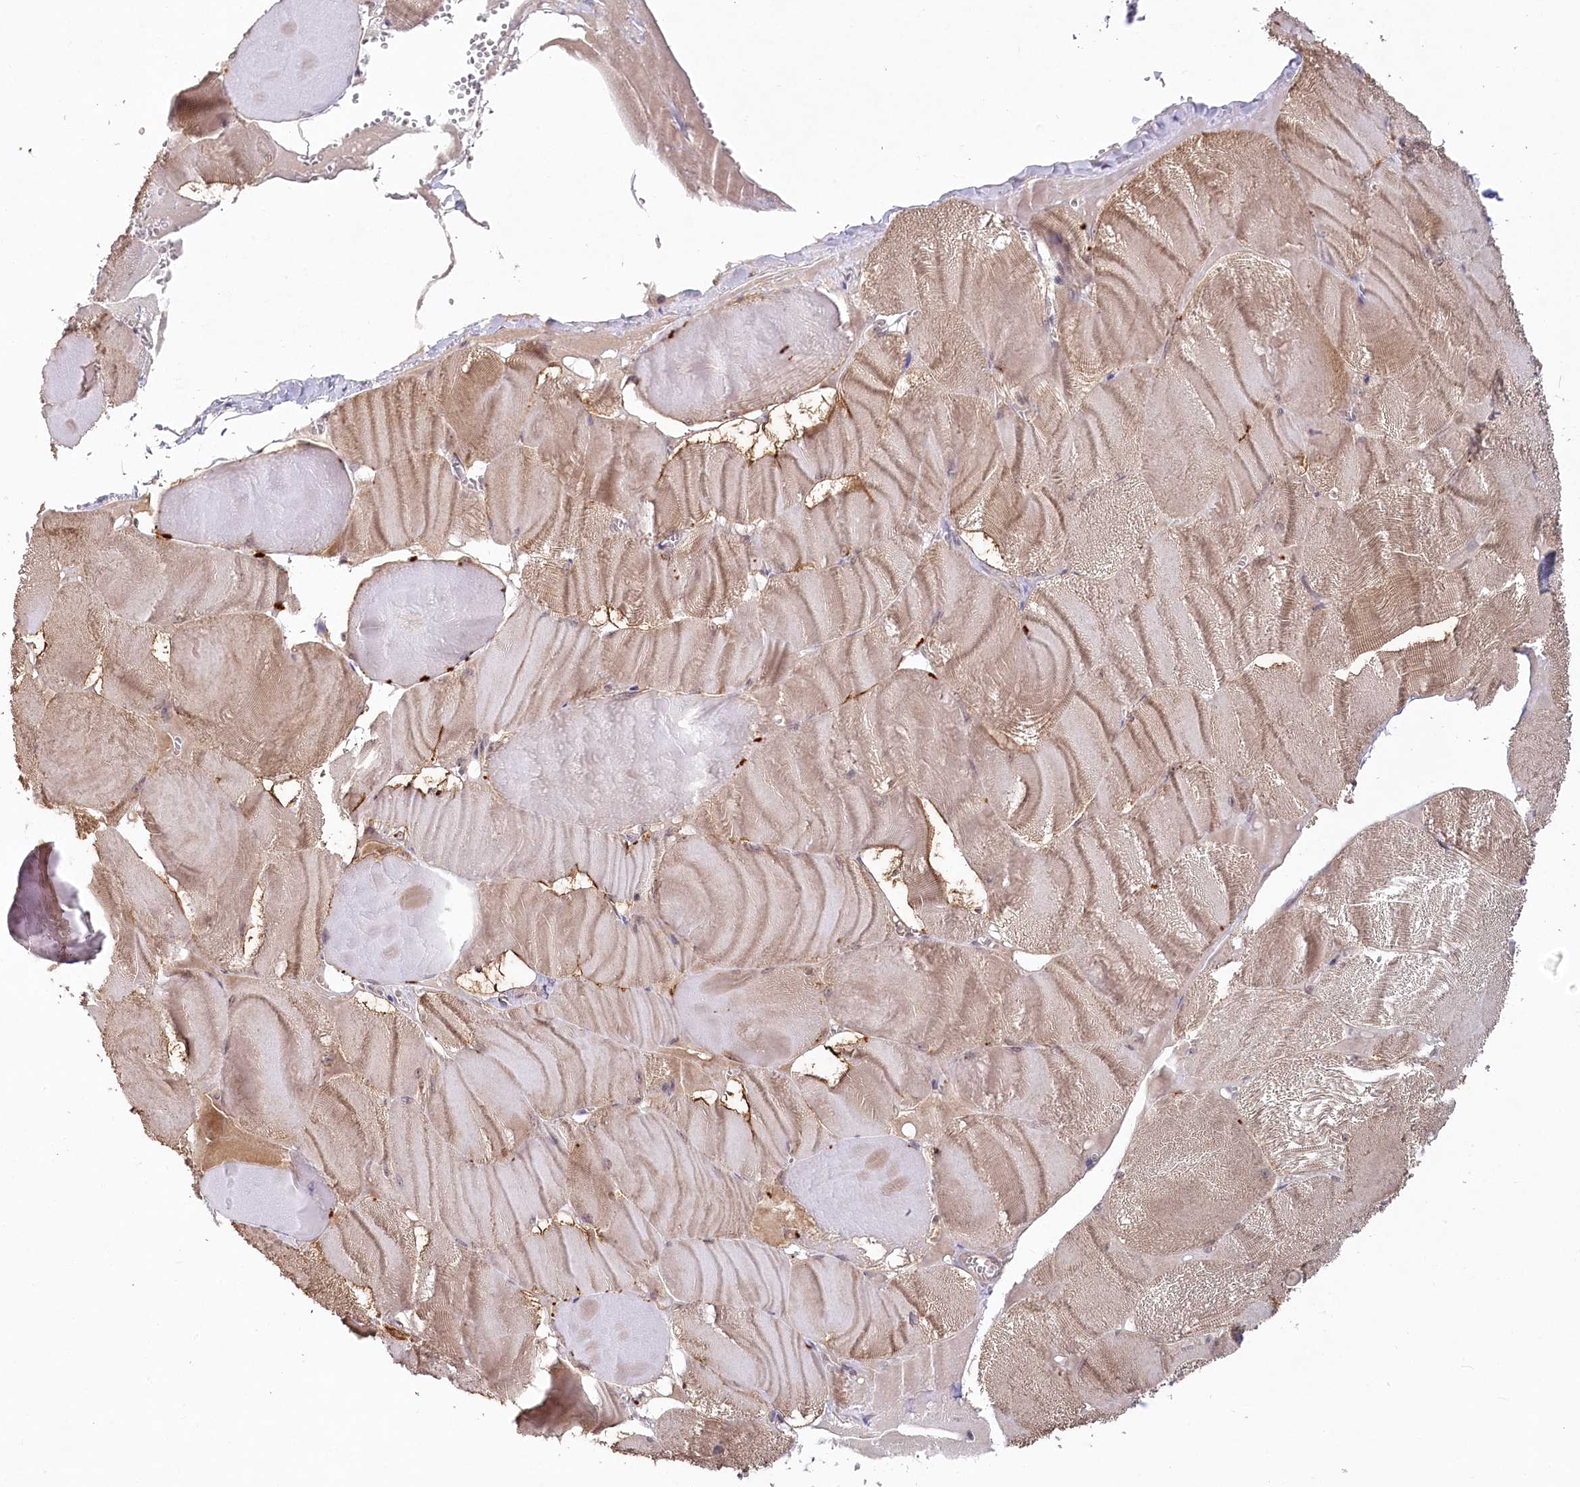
{"staining": {"intensity": "weak", "quantity": "<25%", "location": "cytoplasmic/membranous"}, "tissue": "skeletal muscle", "cell_type": "Myocytes", "image_type": "normal", "snomed": [{"axis": "morphology", "description": "Normal tissue, NOS"}, {"axis": "morphology", "description": "Basal cell carcinoma"}, {"axis": "topography", "description": "Skeletal muscle"}], "caption": "A high-resolution micrograph shows IHC staining of benign skeletal muscle, which displays no significant staining in myocytes. (IHC, brightfield microscopy, high magnification).", "gene": "AAMDC", "patient": {"sex": "female", "age": 64}}